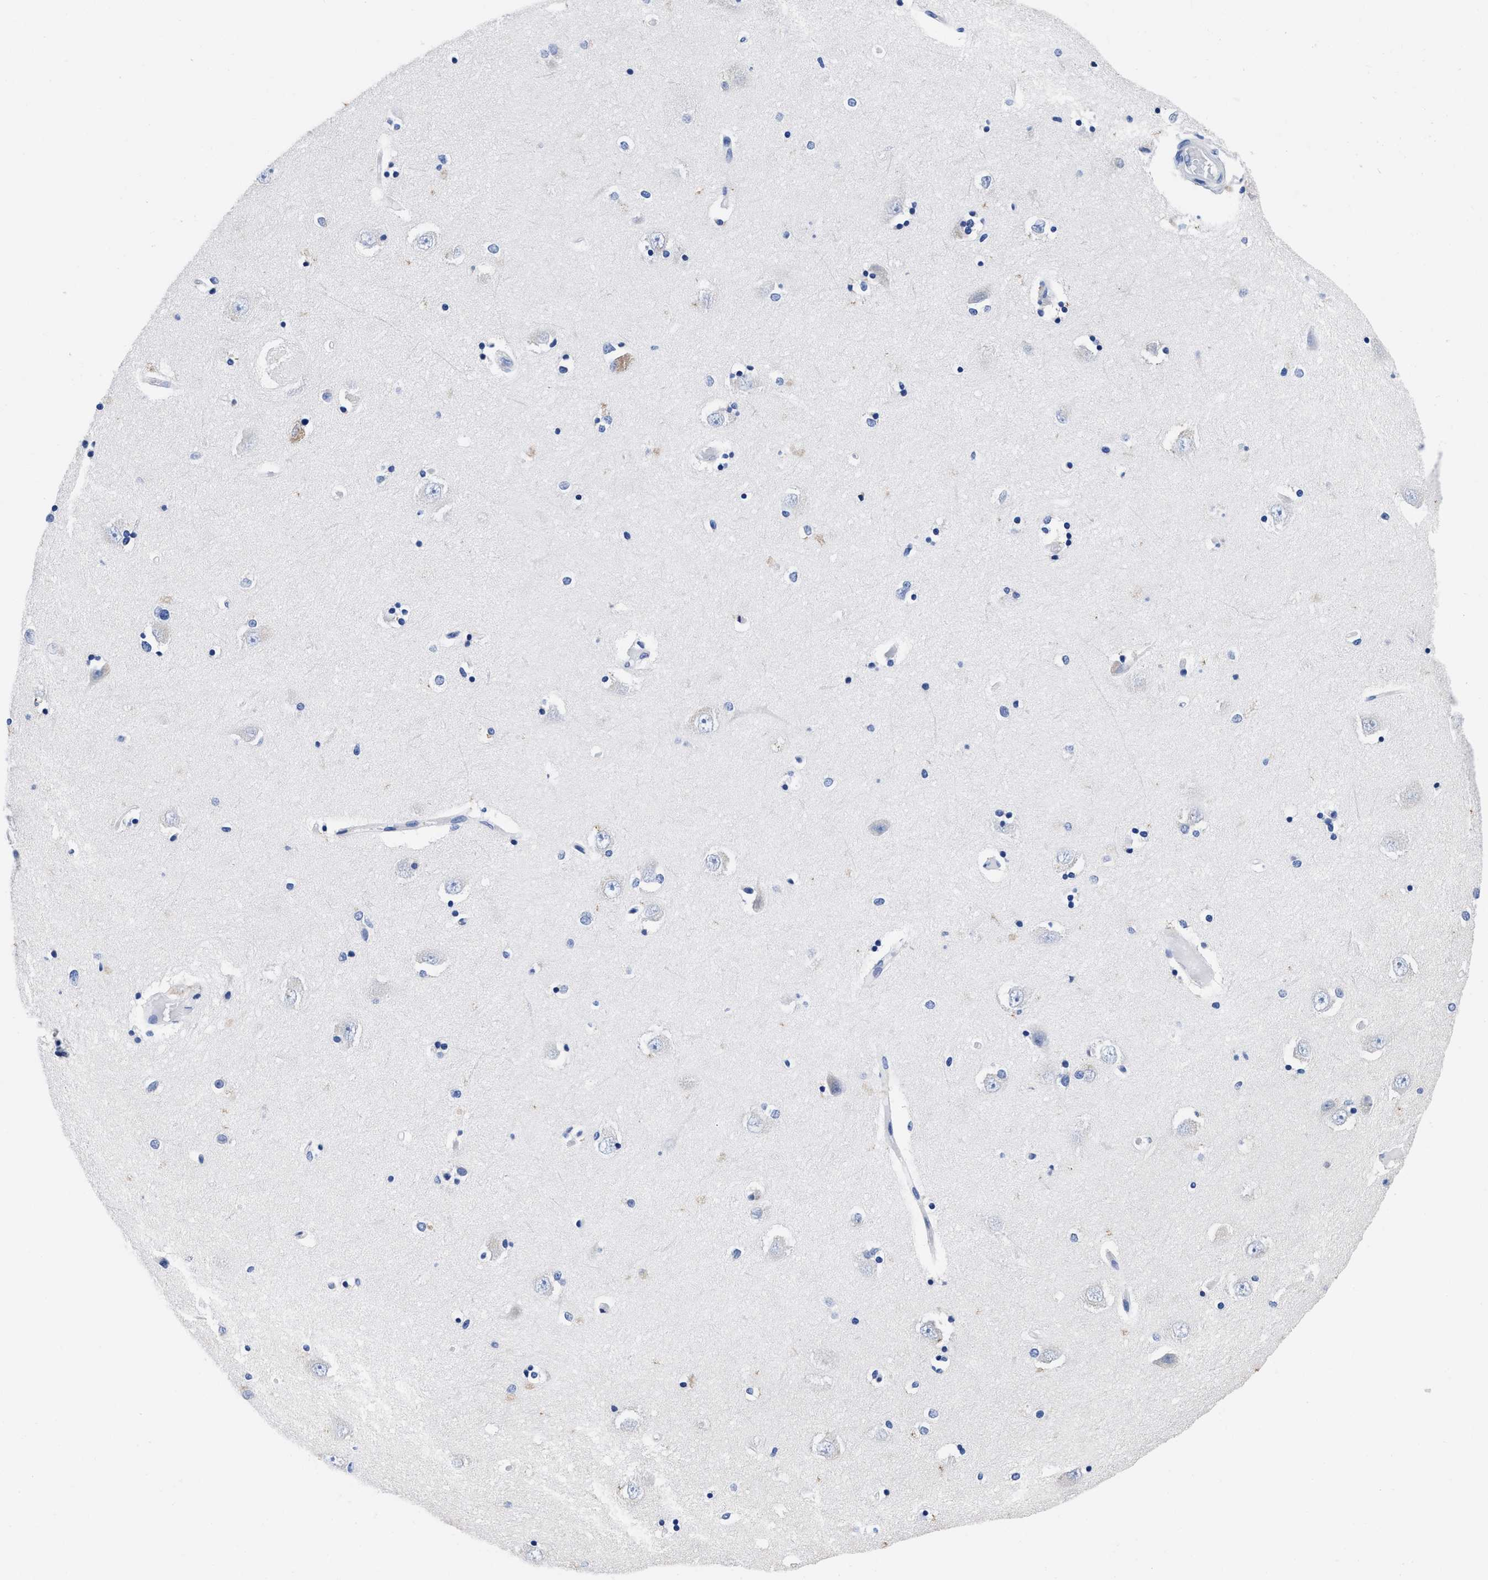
{"staining": {"intensity": "negative", "quantity": "none", "location": "none"}, "tissue": "hippocampus", "cell_type": "Glial cells", "image_type": "normal", "snomed": [{"axis": "morphology", "description": "Normal tissue, NOS"}, {"axis": "topography", "description": "Hippocampus"}], "caption": "This is an immunohistochemistry (IHC) histopathology image of unremarkable human hippocampus. There is no staining in glial cells.", "gene": "HOOK1", "patient": {"sex": "male", "age": 45}}